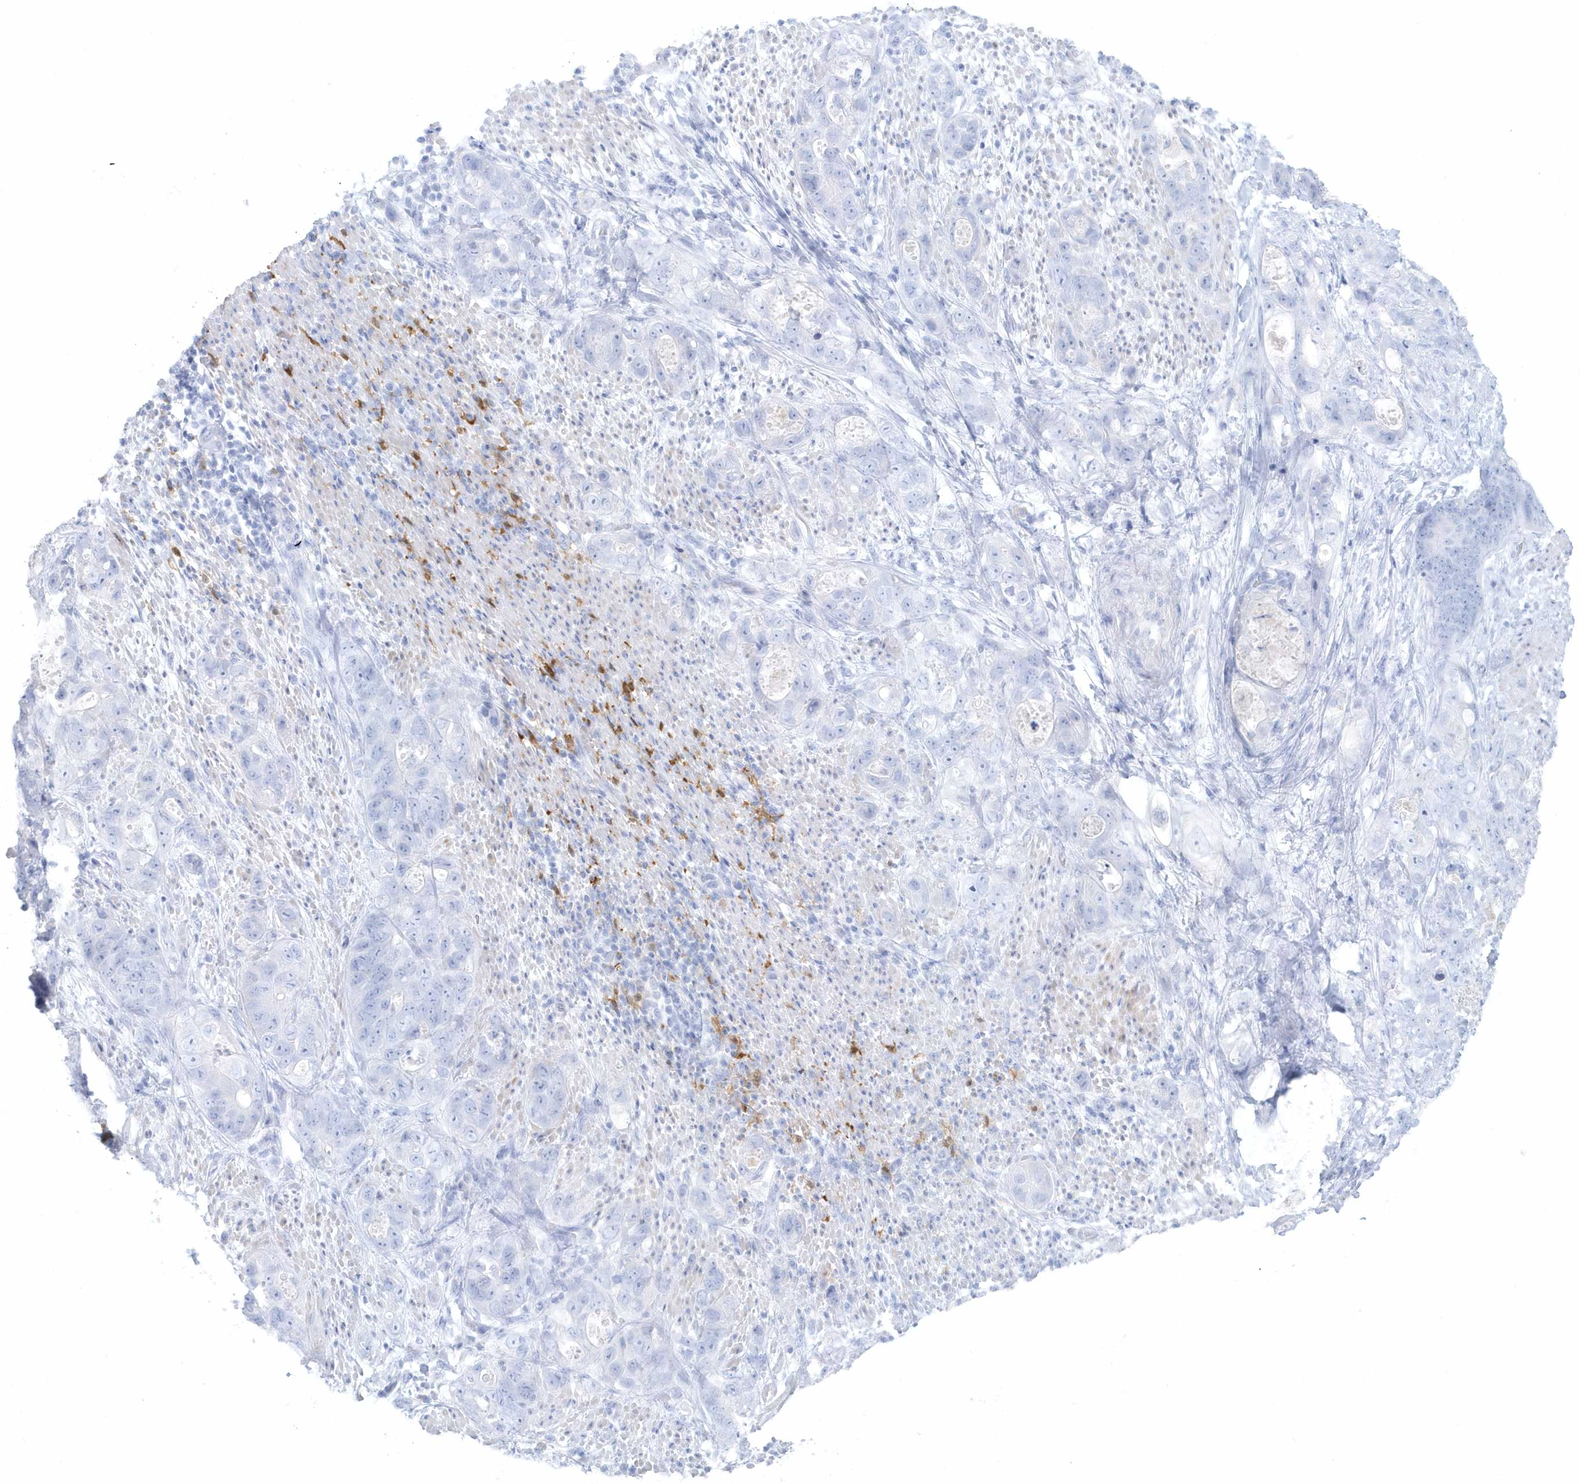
{"staining": {"intensity": "negative", "quantity": "none", "location": "none"}, "tissue": "stomach cancer", "cell_type": "Tumor cells", "image_type": "cancer", "snomed": [{"axis": "morphology", "description": "Adenocarcinoma, NOS"}, {"axis": "topography", "description": "Stomach"}], "caption": "Immunohistochemistry (IHC) of stomach cancer (adenocarcinoma) displays no expression in tumor cells. Brightfield microscopy of immunohistochemistry (IHC) stained with DAB (brown) and hematoxylin (blue), captured at high magnification.", "gene": "FAM98A", "patient": {"sex": "female", "age": 89}}